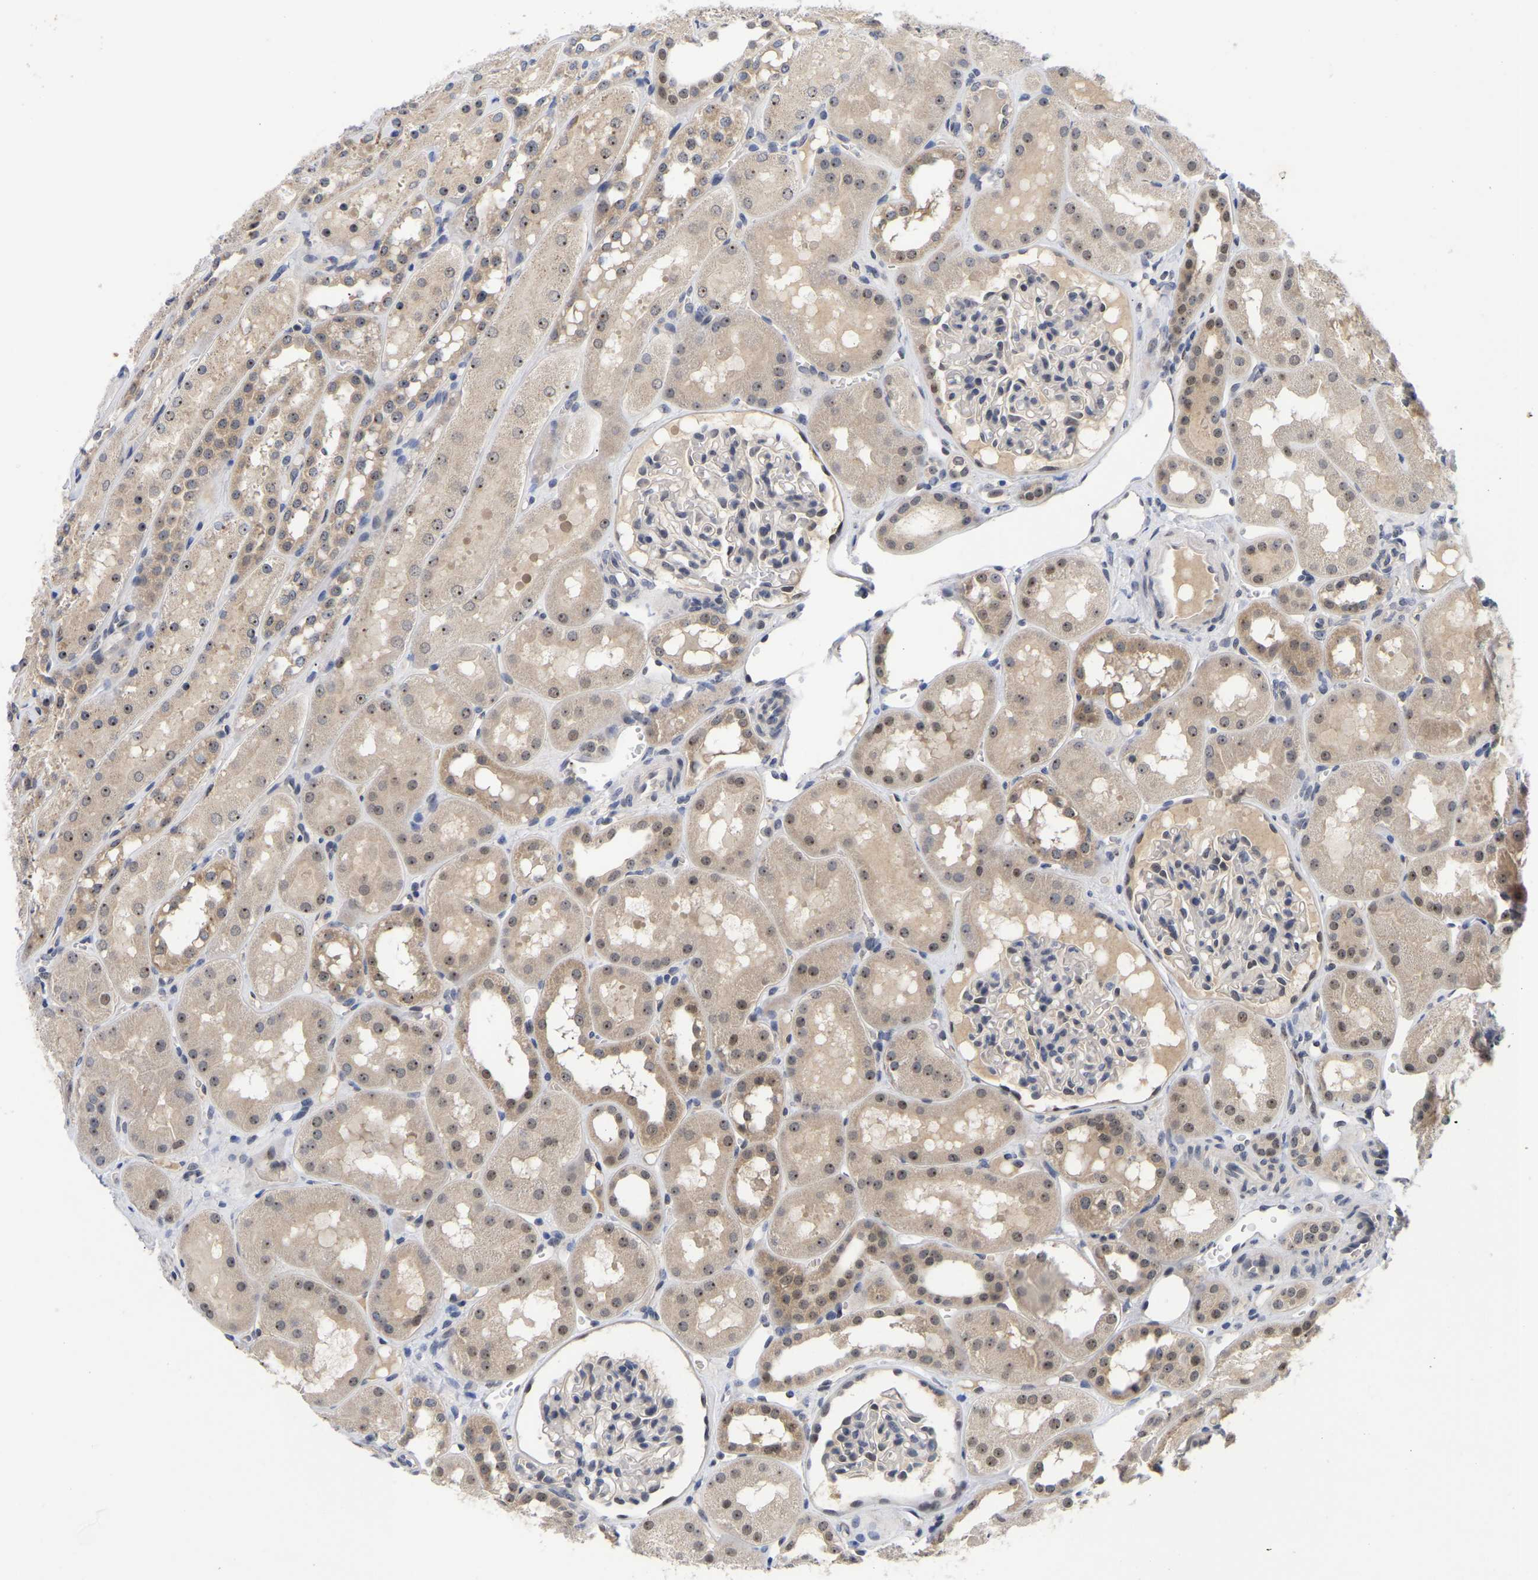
{"staining": {"intensity": "negative", "quantity": "none", "location": "none"}, "tissue": "kidney", "cell_type": "Cells in glomeruli", "image_type": "normal", "snomed": [{"axis": "morphology", "description": "Normal tissue, NOS"}, {"axis": "topography", "description": "Kidney"}, {"axis": "topography", "description": "Urinary bladder"}], "caption": "Histopathology image shows no significant protein staining in cells in glomeruli of unremarkable kidney. Brightfield microscopy of immunohistochemistry (IHC) stained with DAB (brown) and hematoxylin (blue), captured at high magnification.", "gene": "NLE1", "patient": {"sex": "male", "age": 16}}